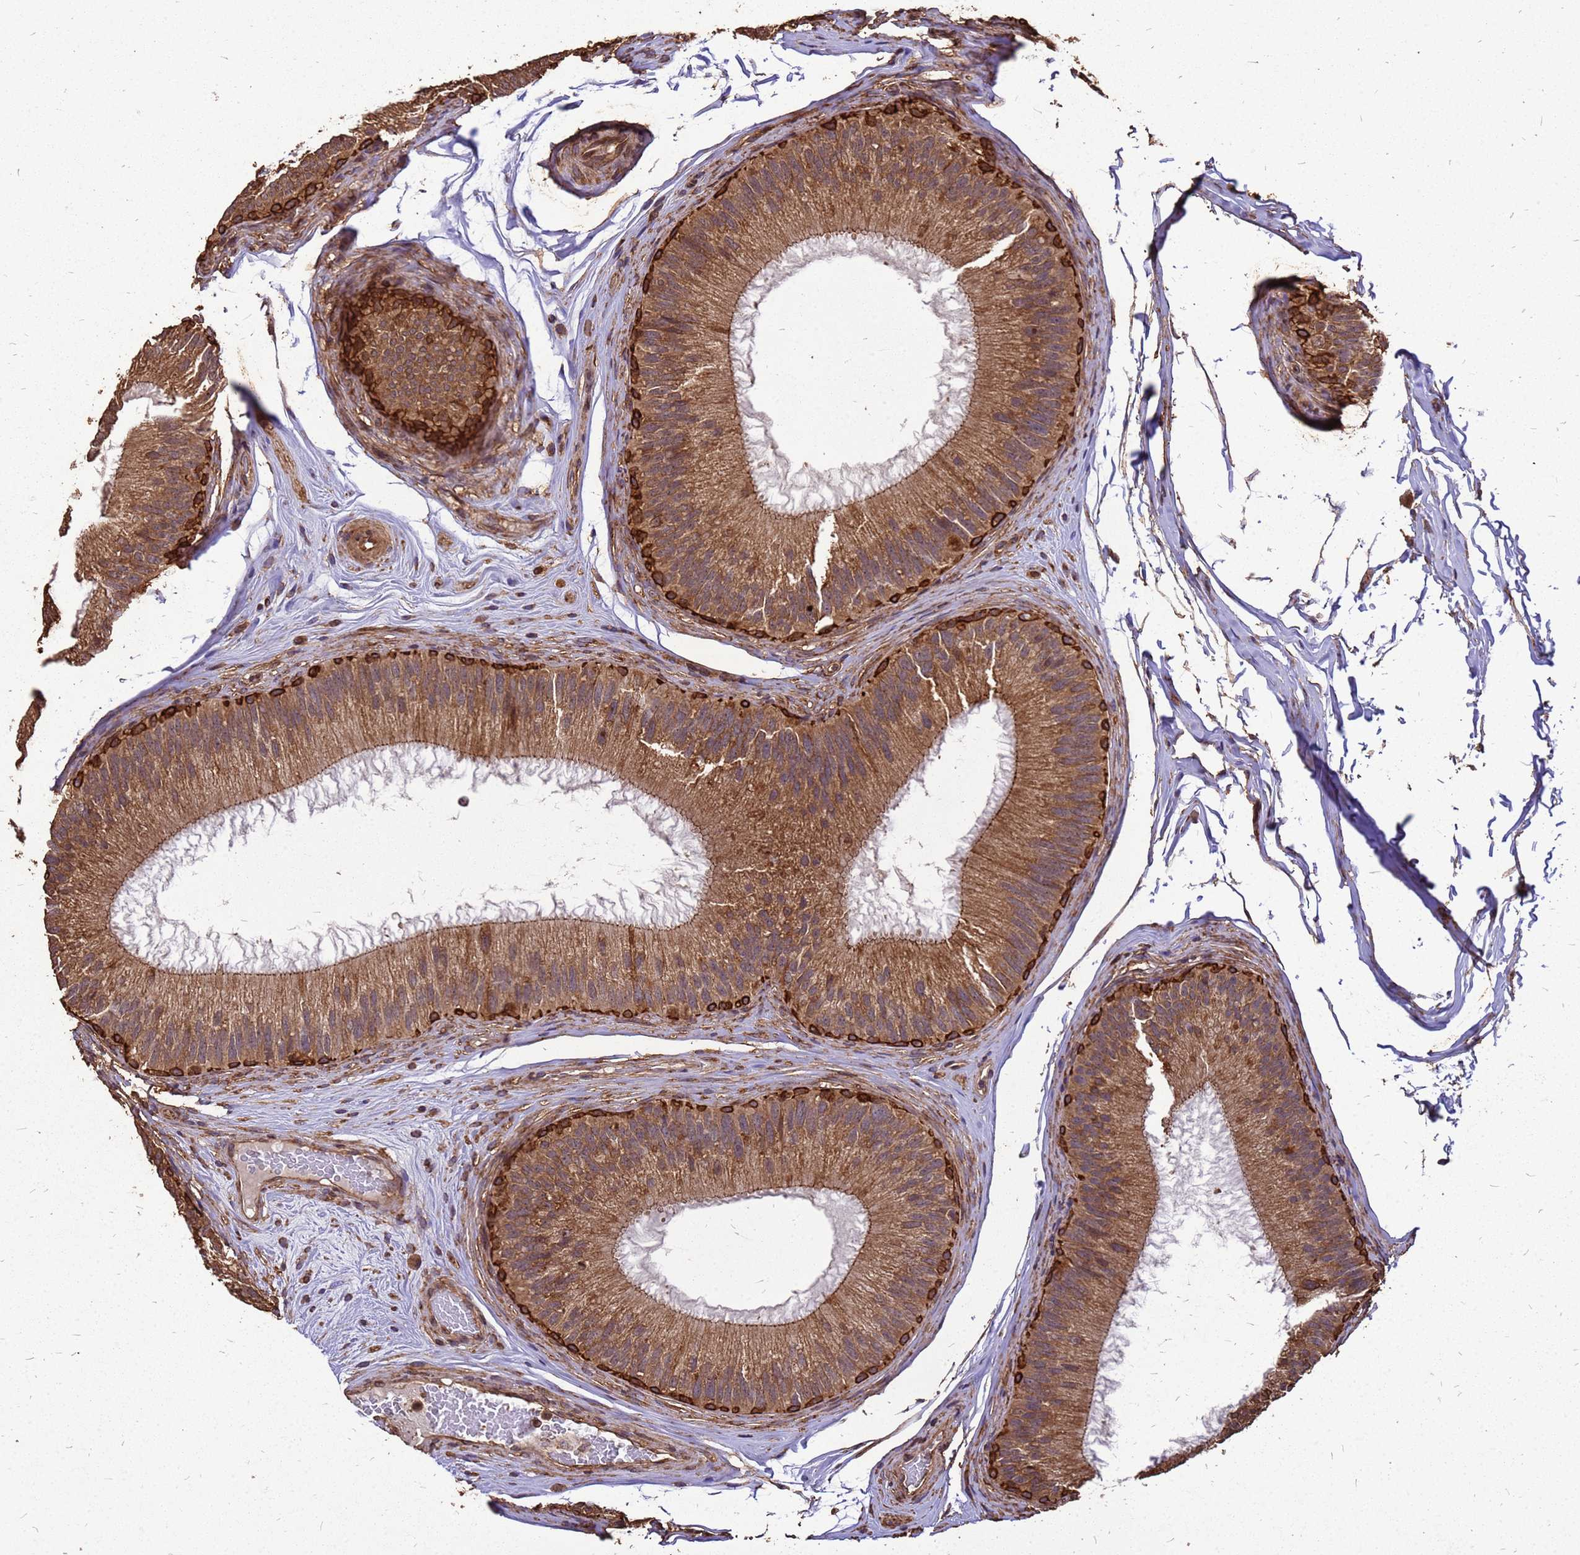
{"staining": {"intensity": "strong", "quantity": ">75%", "location": "cytoplasmic/membranous"}, "tissue": "epididymis", "cell_type": "Glandular cells", "image_type": "normal", "snomed": [{"axis": "morphology", "description": "Normal tissue, NOS"}, {"axis": "topography", "description": "Epididymis"}], "caption": "This is an image of immunohistochemistry (IHC) staining of unremarkable epididymis, which shows strong staining in the cytoplasmic/membranous of glandular cells.", "gene": "ZNF618", "patient": {"sex": "male", "age": 45}}